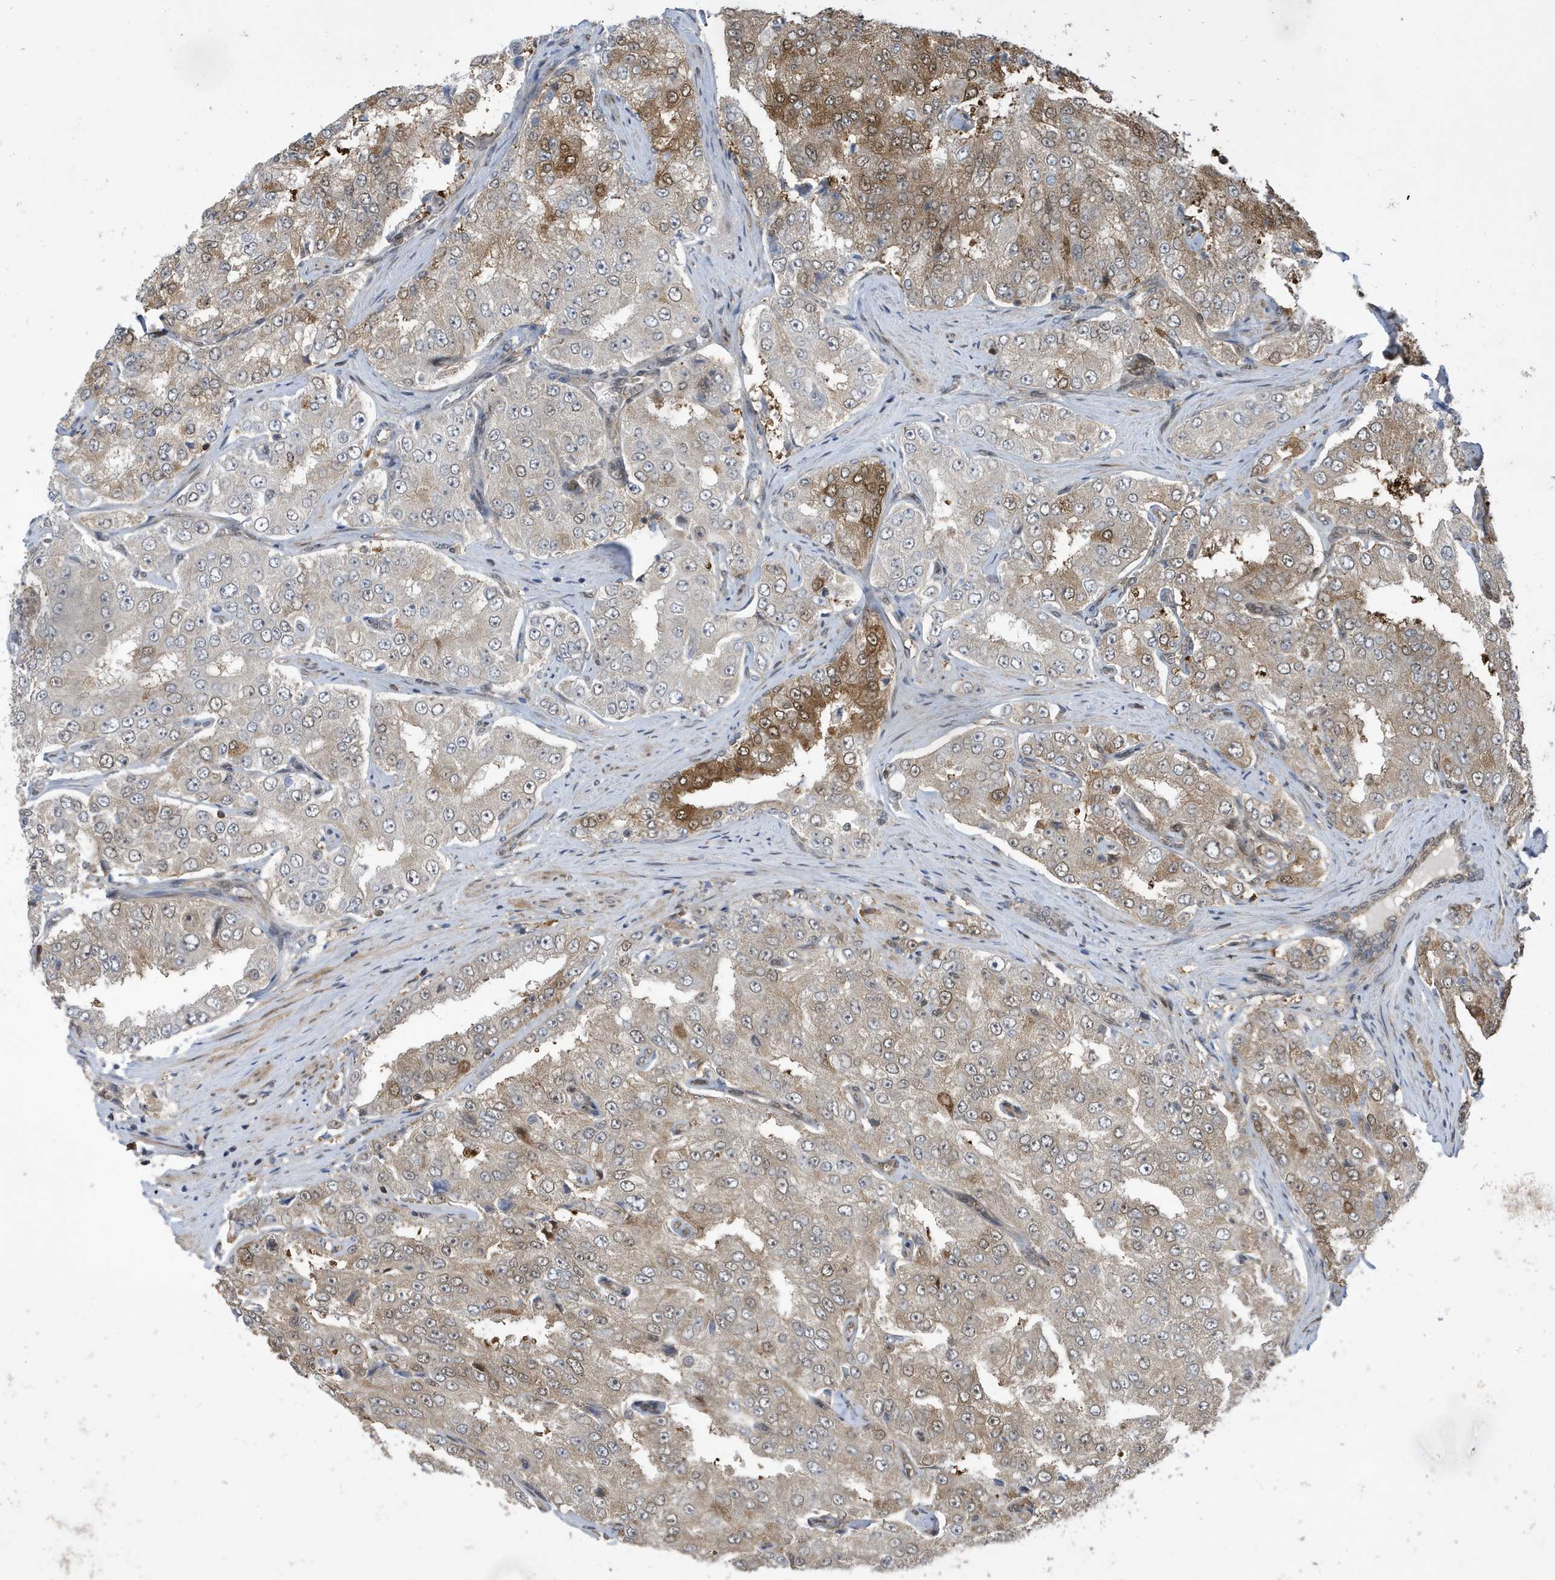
{"staining": {"intensity": "moderate", "quantity": "<25%", "location": "cytoplasmic/membranous"}, "tissue": "prostate cancer", "cell_type": "Tumor cells", "image_type": "cancer", "snomed": [{"axis": "morphology", "description": "Adenocarcinoma, High grade"}, {"axis": "topography", "description": "Prostate"}], "caption": "Protein expression analysis of human prostate cancer reveals moderate cytoplasmic/membranous positivity in about <25% of tumor cells. Using DAB (3,3'-diaminobenzidine) (brown) and hematoxylin (blue) stains, captured at high magnification using brightfield microscopy.", "gene": "UBQLN1", "patient": {"sex": "male", "age": 58}}